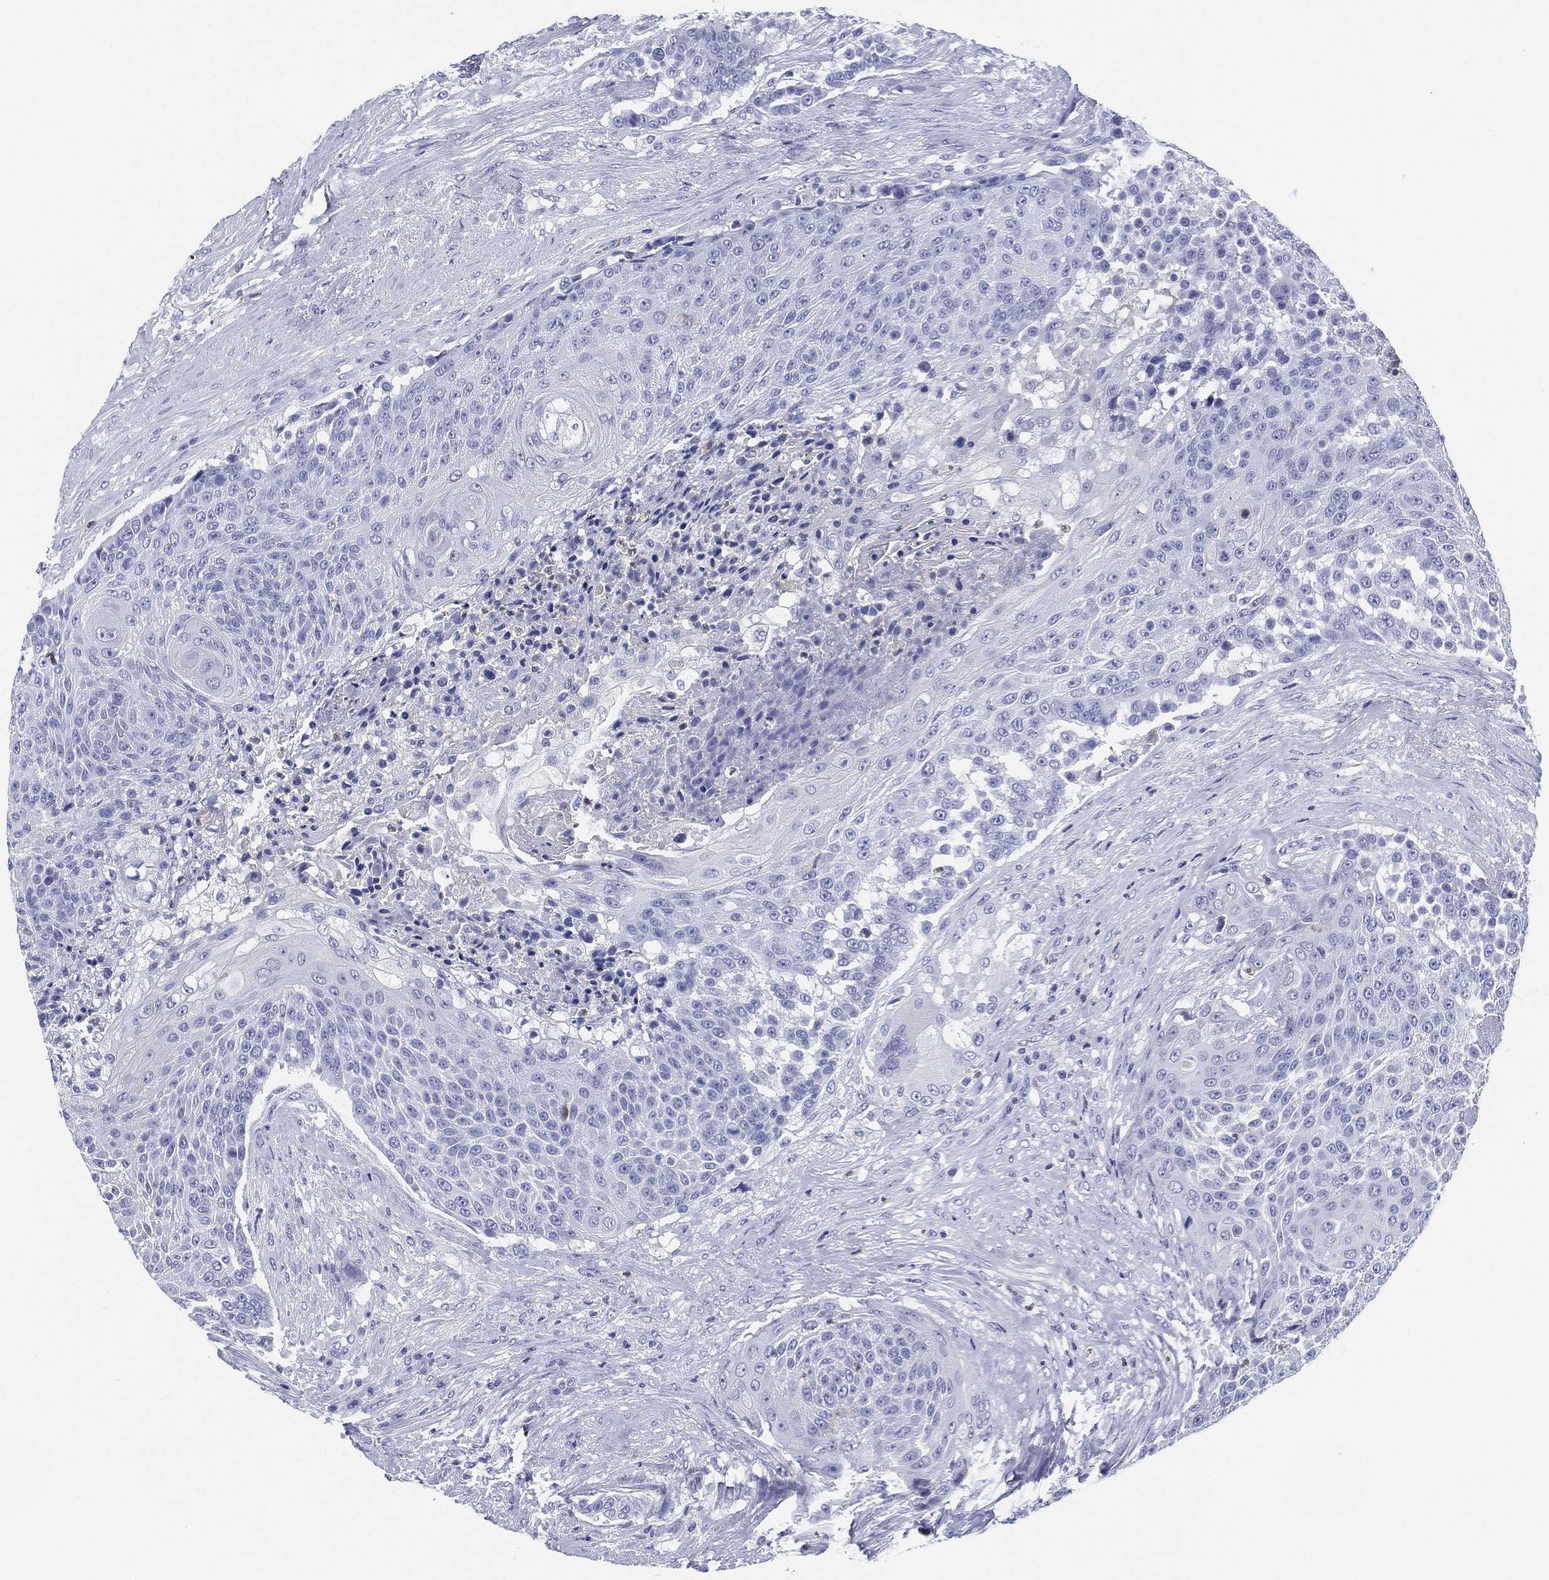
{"staining": {"intensity": "negative", "quantity": "none", "location": "none"}, "tissue": "urothelial cancer", "cell_type": "Tumor cells", "image_type": "cancer", "snomed": [{"axis": "morphology", "description": "Urothelial carcinoma, High grade"}, {"axis": "topography", "description": "Urinary bladder"}], "caption": "High magnification brightfield microscopy of urothelial cancer stained with DAB (brown) and counterstained with hematoxylin (blue): tumor cells show no significant expression.", "gene": "DEFB121", "patient": {"sex": "female", "age": 63}}